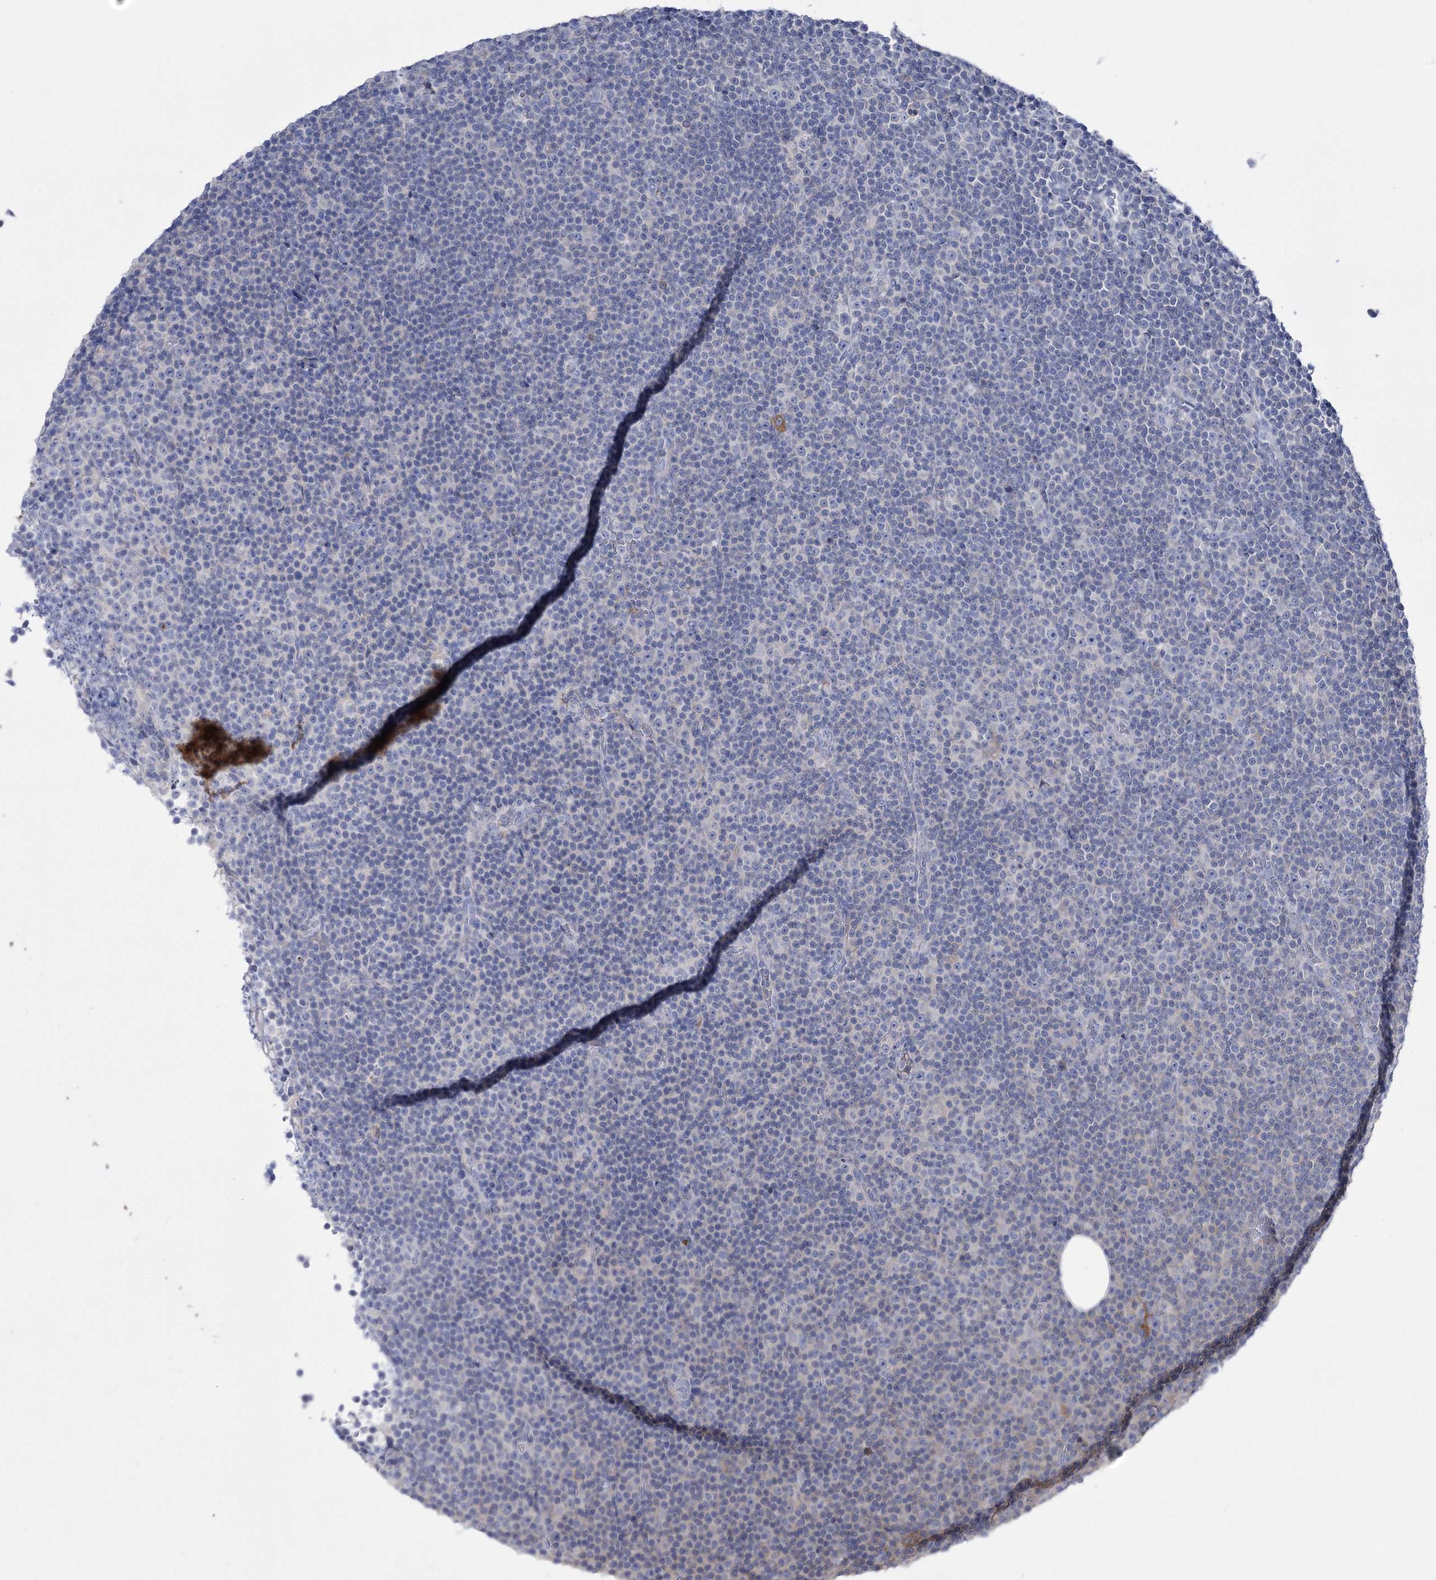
{"staining": {"intensity": "negative", "quantity": "none", "location": "none"}, "tissue": "lymphoma", "cell_type": "Tumor cells", "image_type": "cancer", "snomed": [{"axis": "morphology", "description": "Malignant lymphoma, non-Hodgkin's type, Low grade"}, {"axis": "topography", "description": "Lymph node"}], "caption": "Protein analysis of lymphoma demonstrates no significant expression in tumor cells. (DAB (3,3'-diaminobenzidine) IHC visualized using brightfield microscopy, high magnification).", "gene": "ZNF622", "patient": {"sex": "female", "age": 67}}